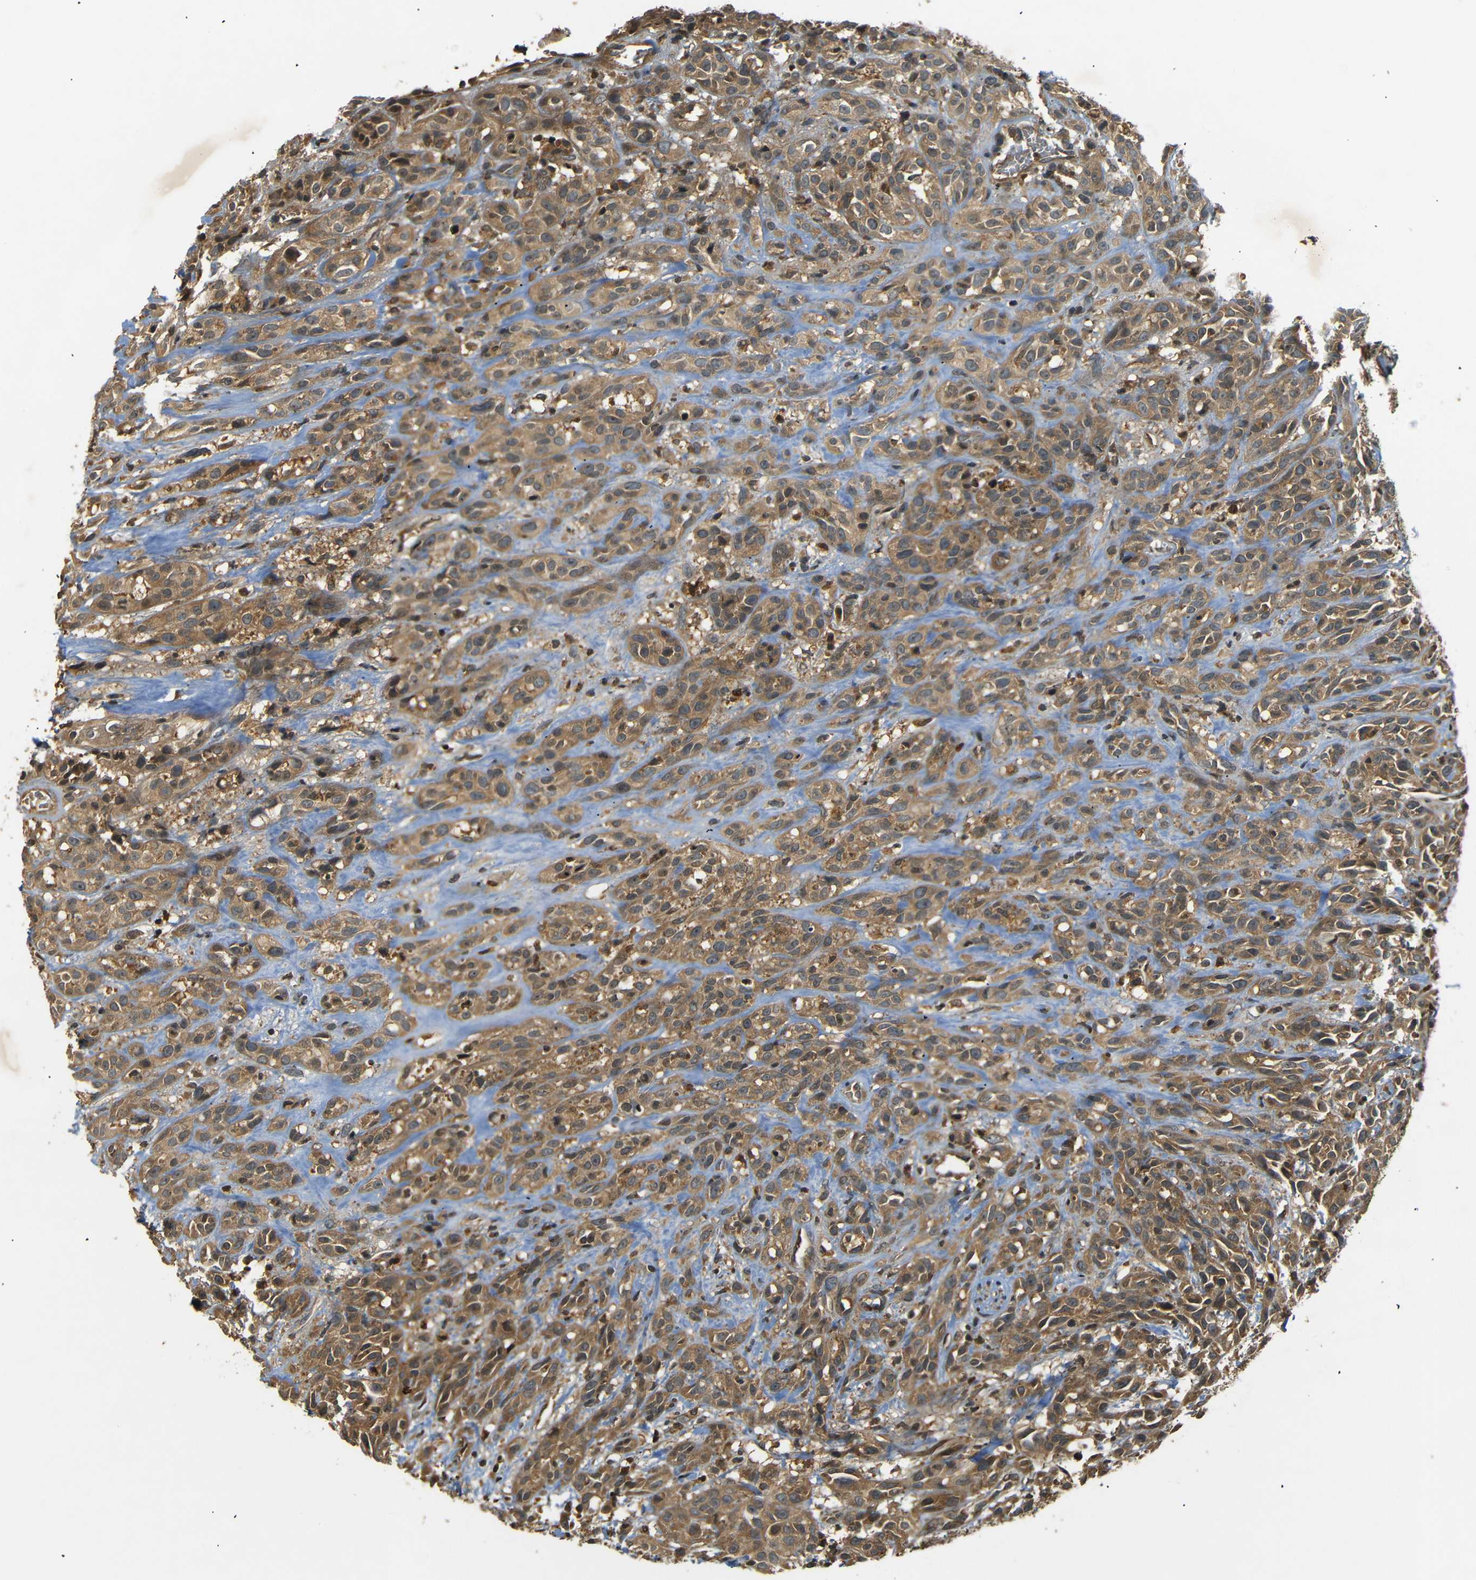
{"staining": {"intensity": "moderate", "quantity": ">75%", "location": "cytoplasmic/membranous"}, "tissue": "head and neck cancer", "cell_type": "Tumor cells", "image_type": "cancer", "snomed": [{"axis": "morphology", "description": "Normal tissue, NOS"}, {"axis": "morphology", "description": "Squamous cell carcinoma, NOS"}, {"axis": "topography", "description": "Cartilage tissue"}, {"axis": "topography", "description": "Head-Neck"}], "caption": "This photomicrograph demonstrates head and neck cancer (squamous cell carcinoma) stained with immunohistochemistry (IHC) to label a protein in brown. The cytoplasmic/membranous of tumor cells show moderate positivity for the protein. Nuclei are counter-stained blue.", "gene": "TANK", "patient": {"sex": "male", "age": 62}}